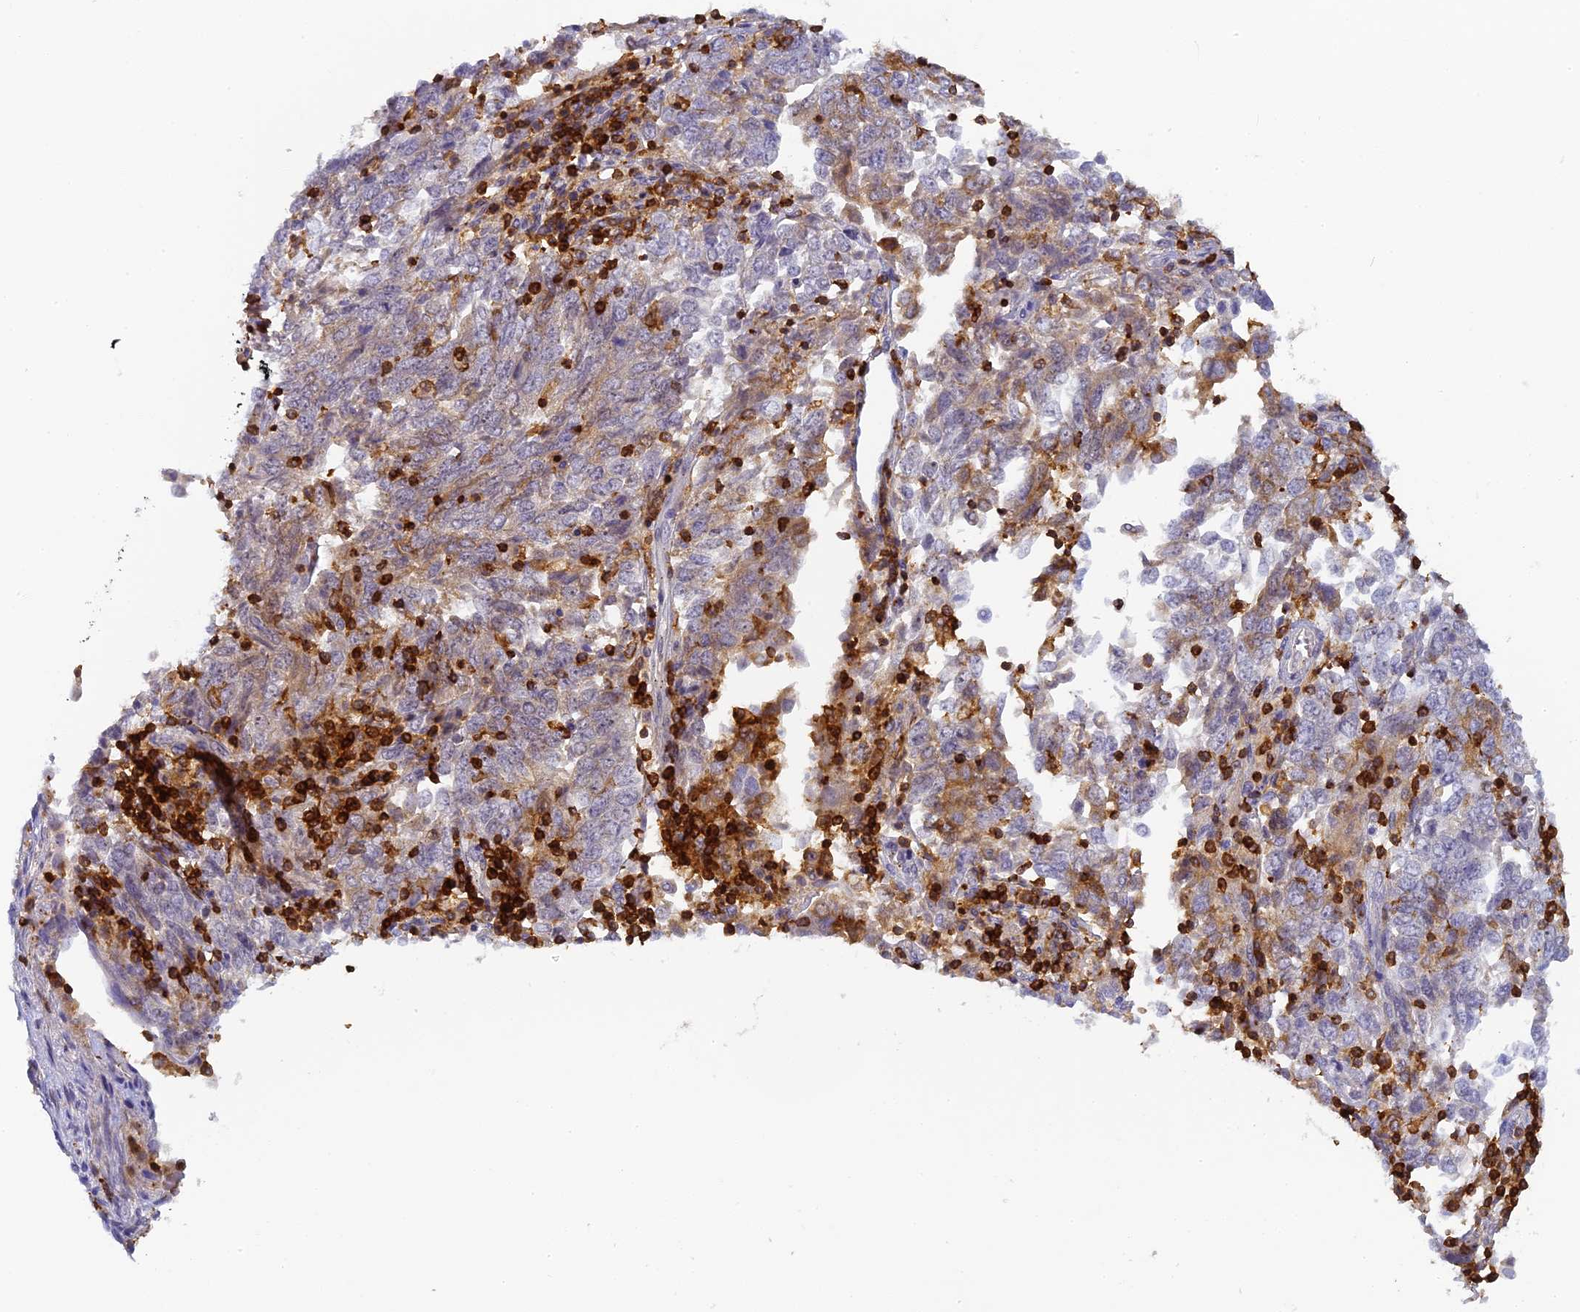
{"staining": {"intensity": "moderate", "quantity": "<25%", "location": "cytoplasmic/membranous"}, "tissue": "endometrial cancer", "cell_type": "Tumor cells", "image_type": "cancer", "snomed": [{"axis": "morphology", "description": "Adenocarcinoma, NOS"}, {"axis": "topography", "description": "Endometrium"}], "caption": "A high-resolution histopathology image shows immunohistochemistry (IHC) staining of endometrial cancer, which shows moderate cytoplasmic/membranous positivity in approximately <25% of tumor cells.", "gene": "FYB1", "patient": {"sex": "female", "age": 80}}